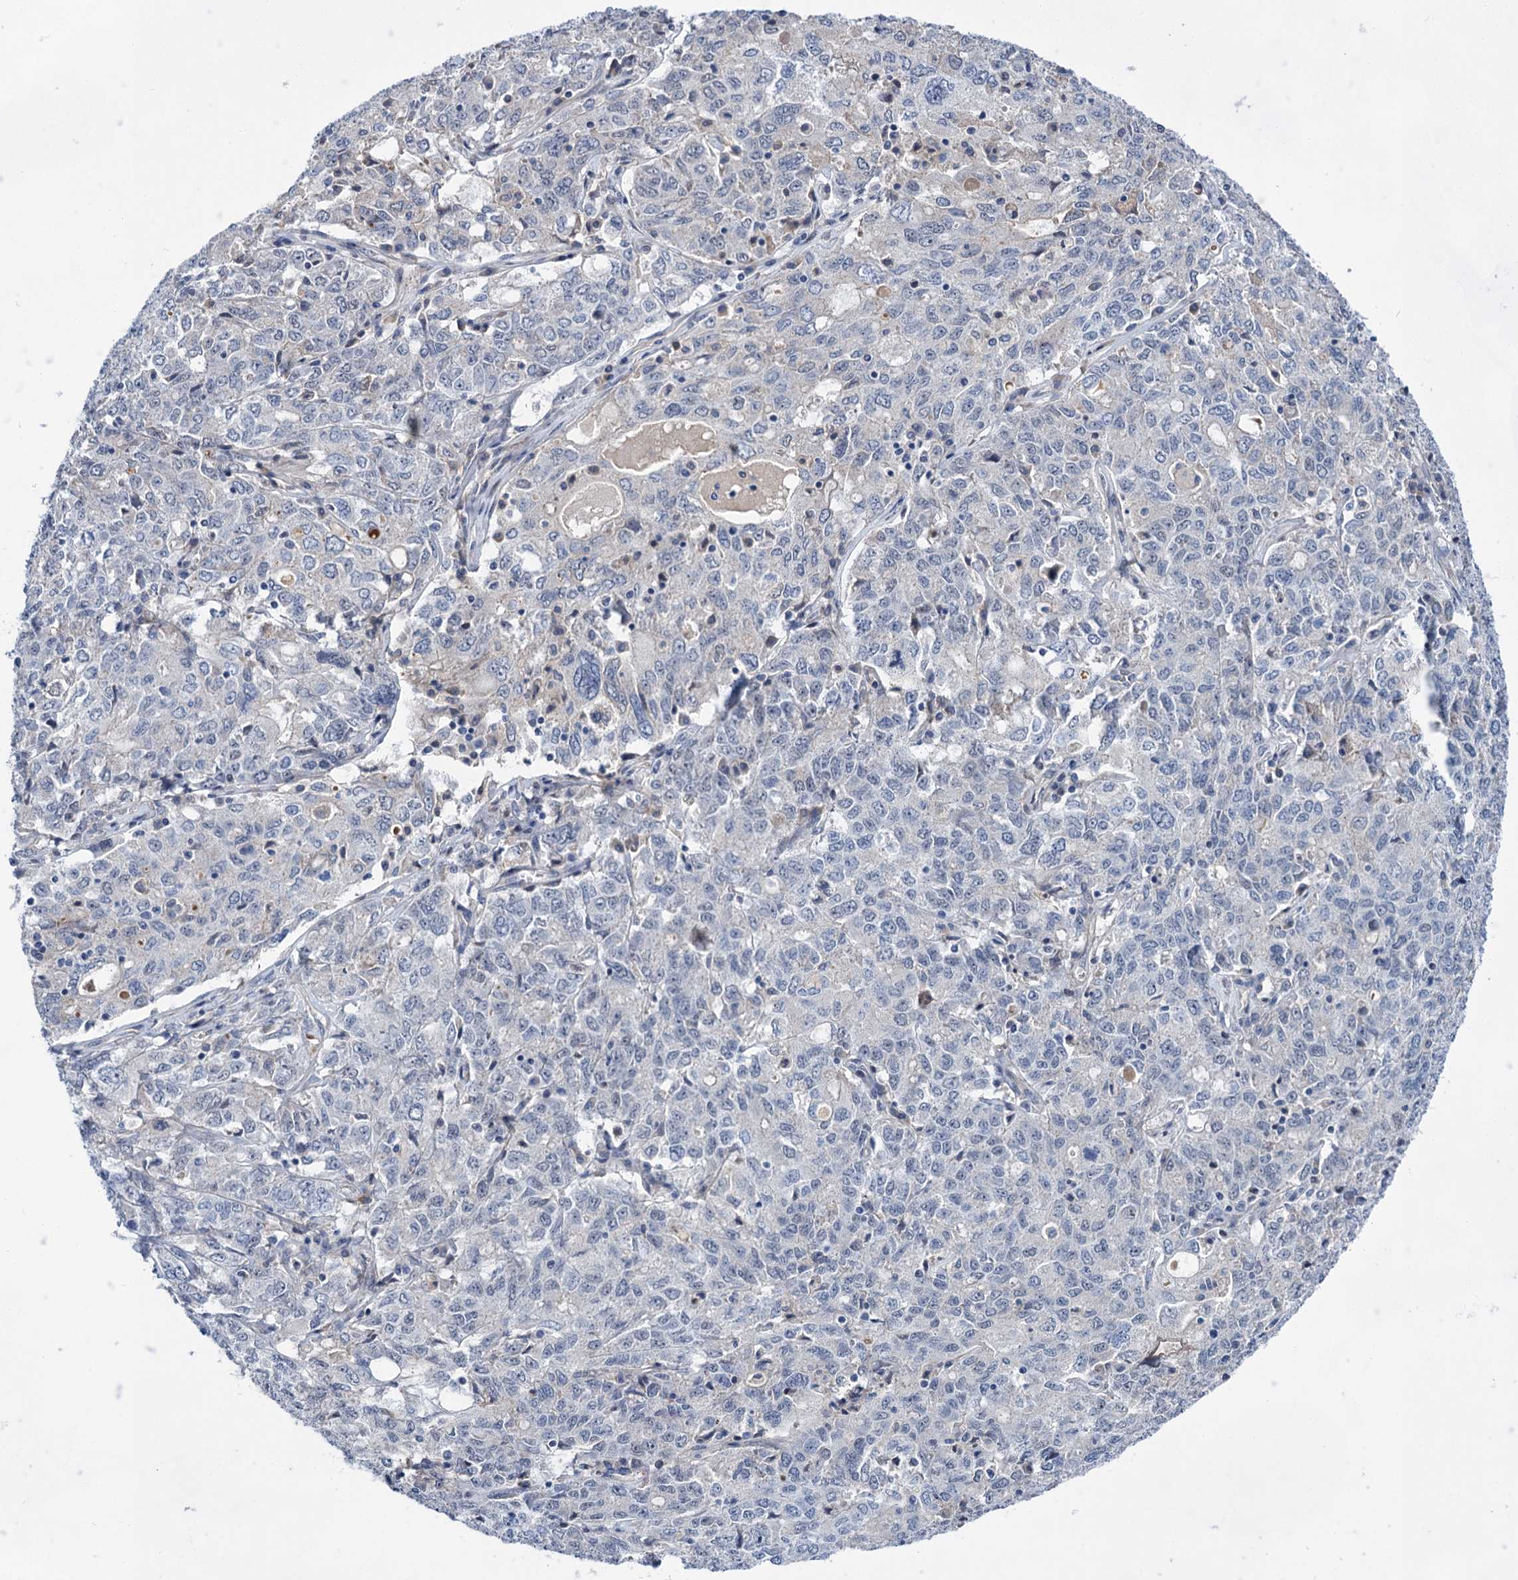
{"staining": {"intensity": "negative", "quantity": "none", "location": "none"}, "tissue": "ovarian cancer", "cell_type": "Tumor cells", "image_type": "cancer", "snomed": [{"axis": "morphology", "description": "Carcinoma, endometroid"}, {"axis": "topography", "description": "Ovary"}], "caption": "This is an immunohistochemistry (IHC) histopathology image of human endometroid carcinoma (ovarian). There is no expression in tumor cells.", "gene": "MORN3", "patient": {"sex": "female", "age": 62}}